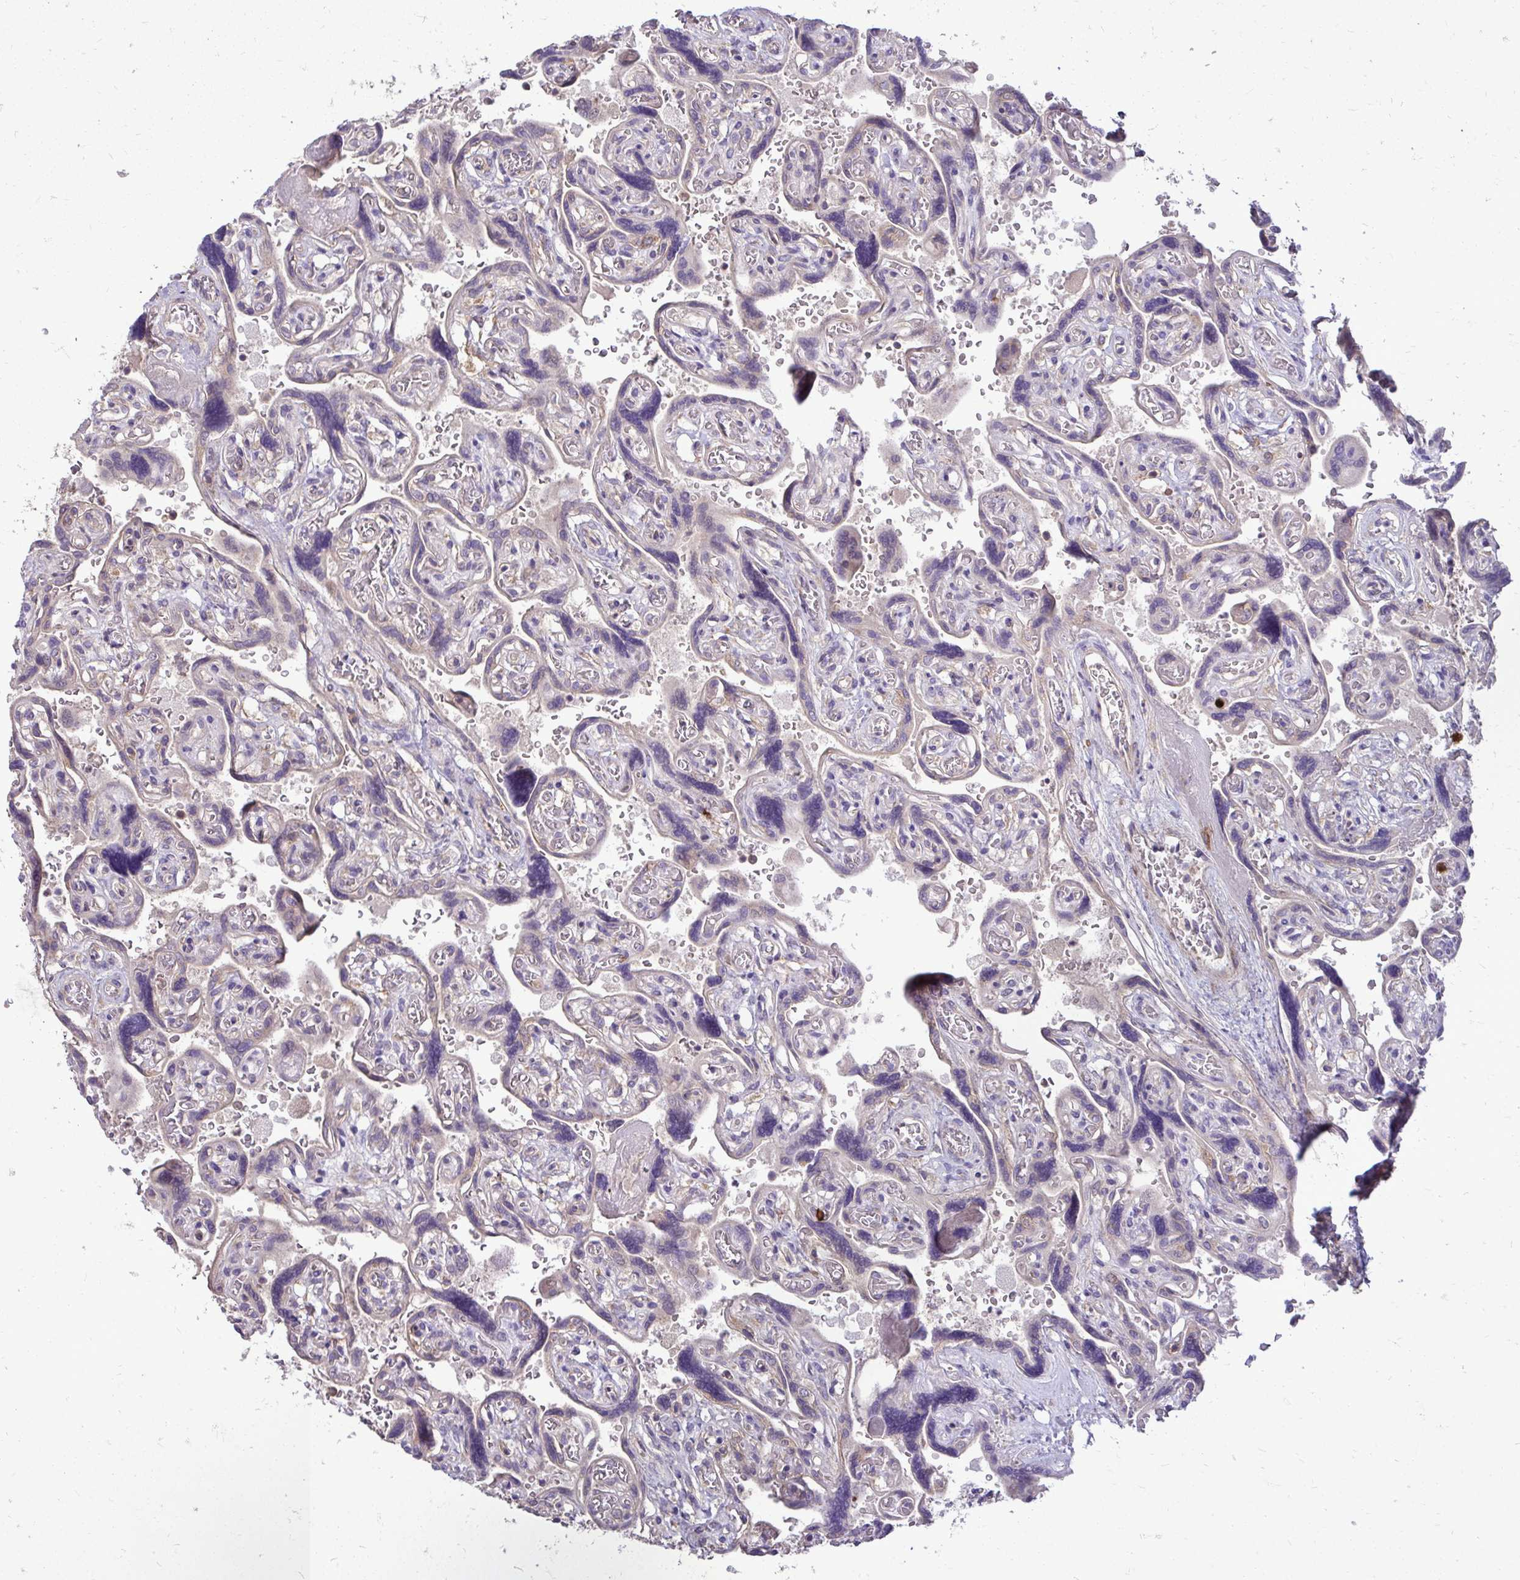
{"staining": {"intensity": "moderate", "quantity": ">75%", "location": "cytoplasmic/membranous"}, "tissue": "placenta", "cell_type": "Decidual cells", "image_type": "normal", "snomed": [{"axis": "morphology", "description": "Normal tissue, NOS"}, {"axis": "topography", "description": "Placenta"}], "caption": "This image displays IHC staining of unremarkable placenta, with medium moderate cytoplasmic/membranous positivity in about >75% of decidual cells.", "gene": "FMR1", "patient": {"sex": "female", "age": 32}}